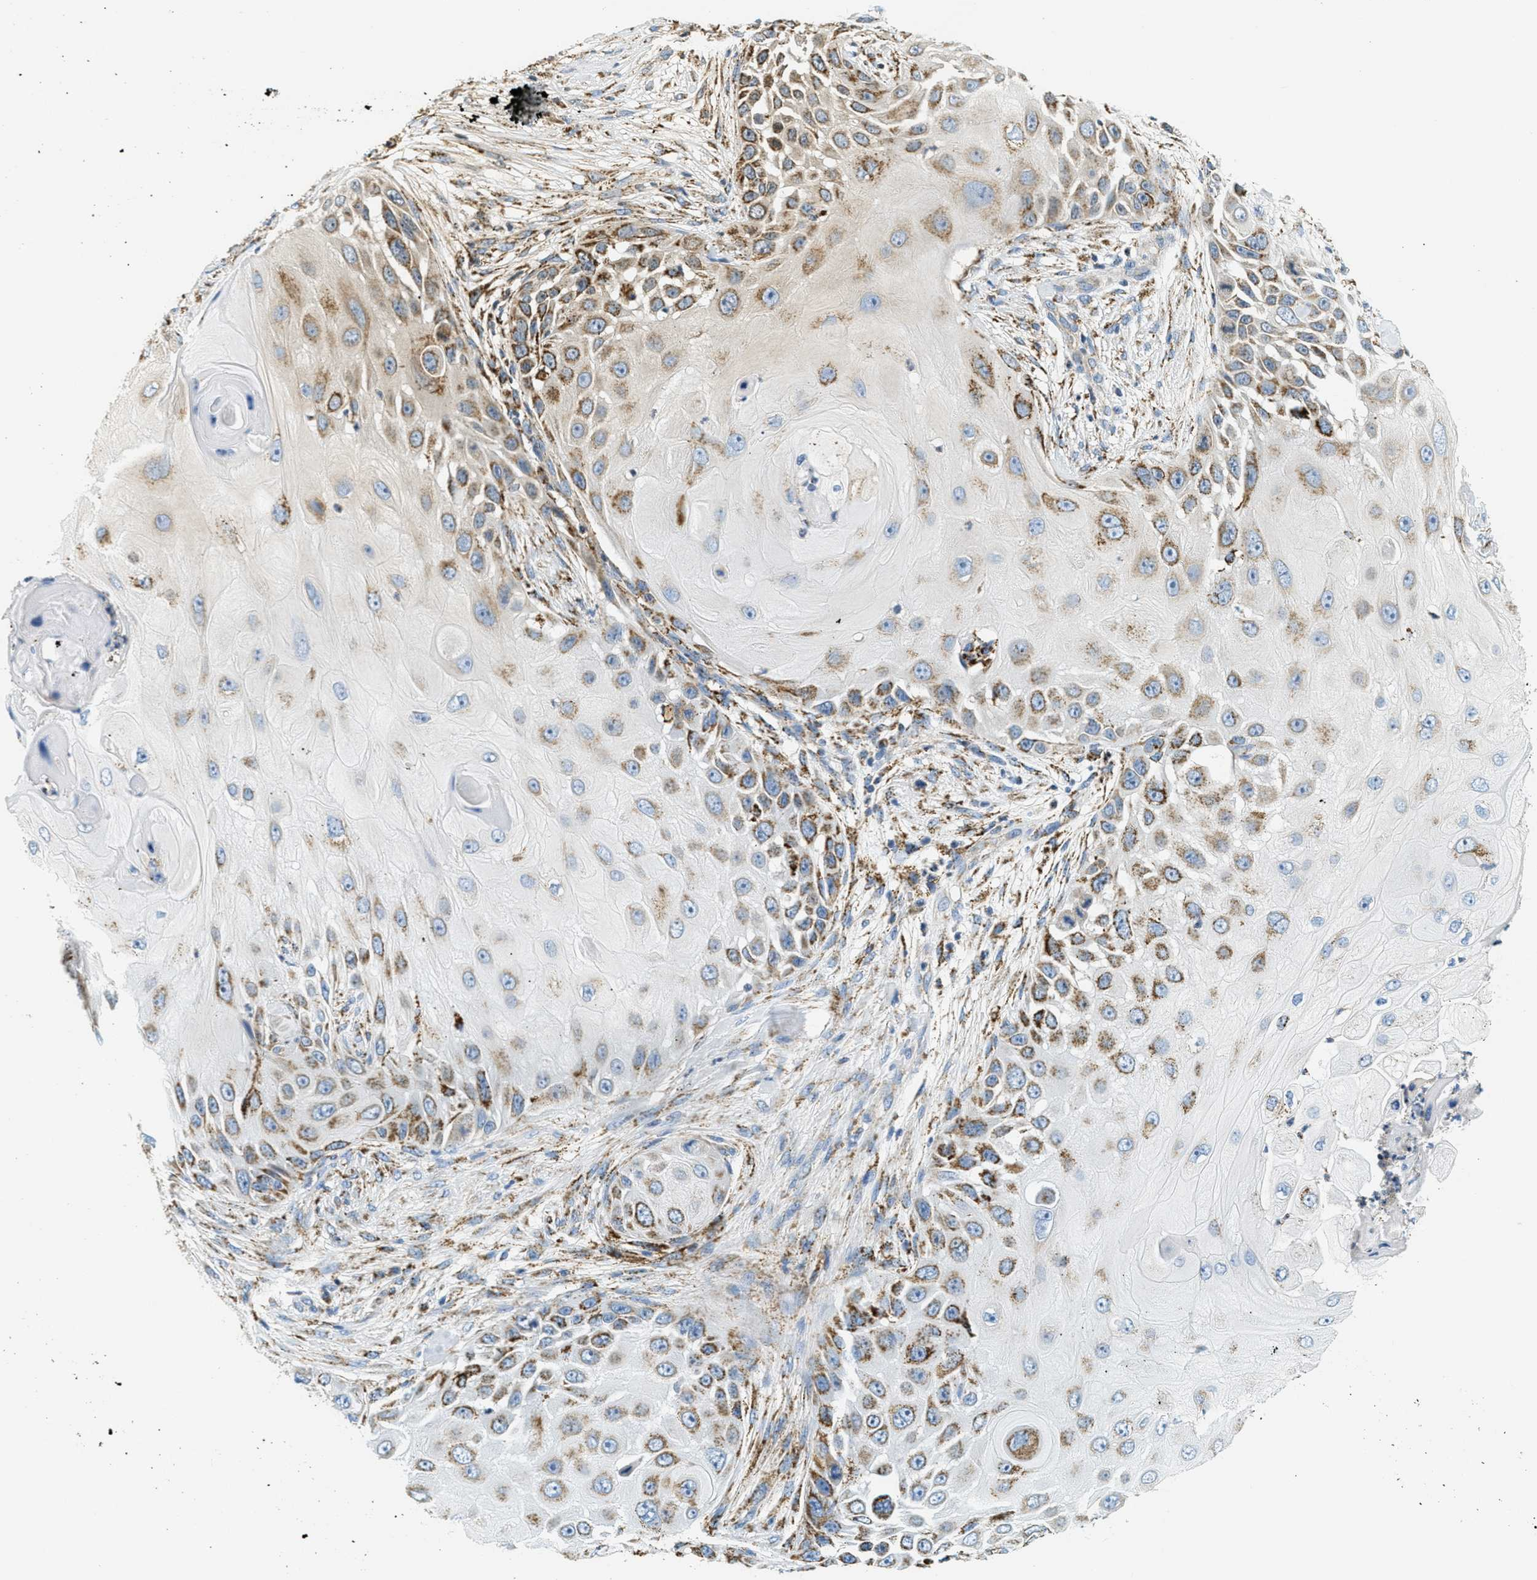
{"staining": {"intensity": "moderate", "quantity": ">75%", "location": "cytoplasmic/membranous"}, "tissue": "skin cancer", "cell_type": "Tumor cells", "image_type": "cancer", "snomed": [{"axis": "morphology", "description": "Squamous cell carcinoma, NOS"}, {"axis": "topography", "description": "Skin"}], "caption": "An IHC micrograph of neoplastic tissue is shown. Protein staining in brown highlights moderate cytoplasmic/membranous positivity in skin cancer within tumor cells.", "gene": "HLCS", "patient": {"sex": "female", "age": 44}}